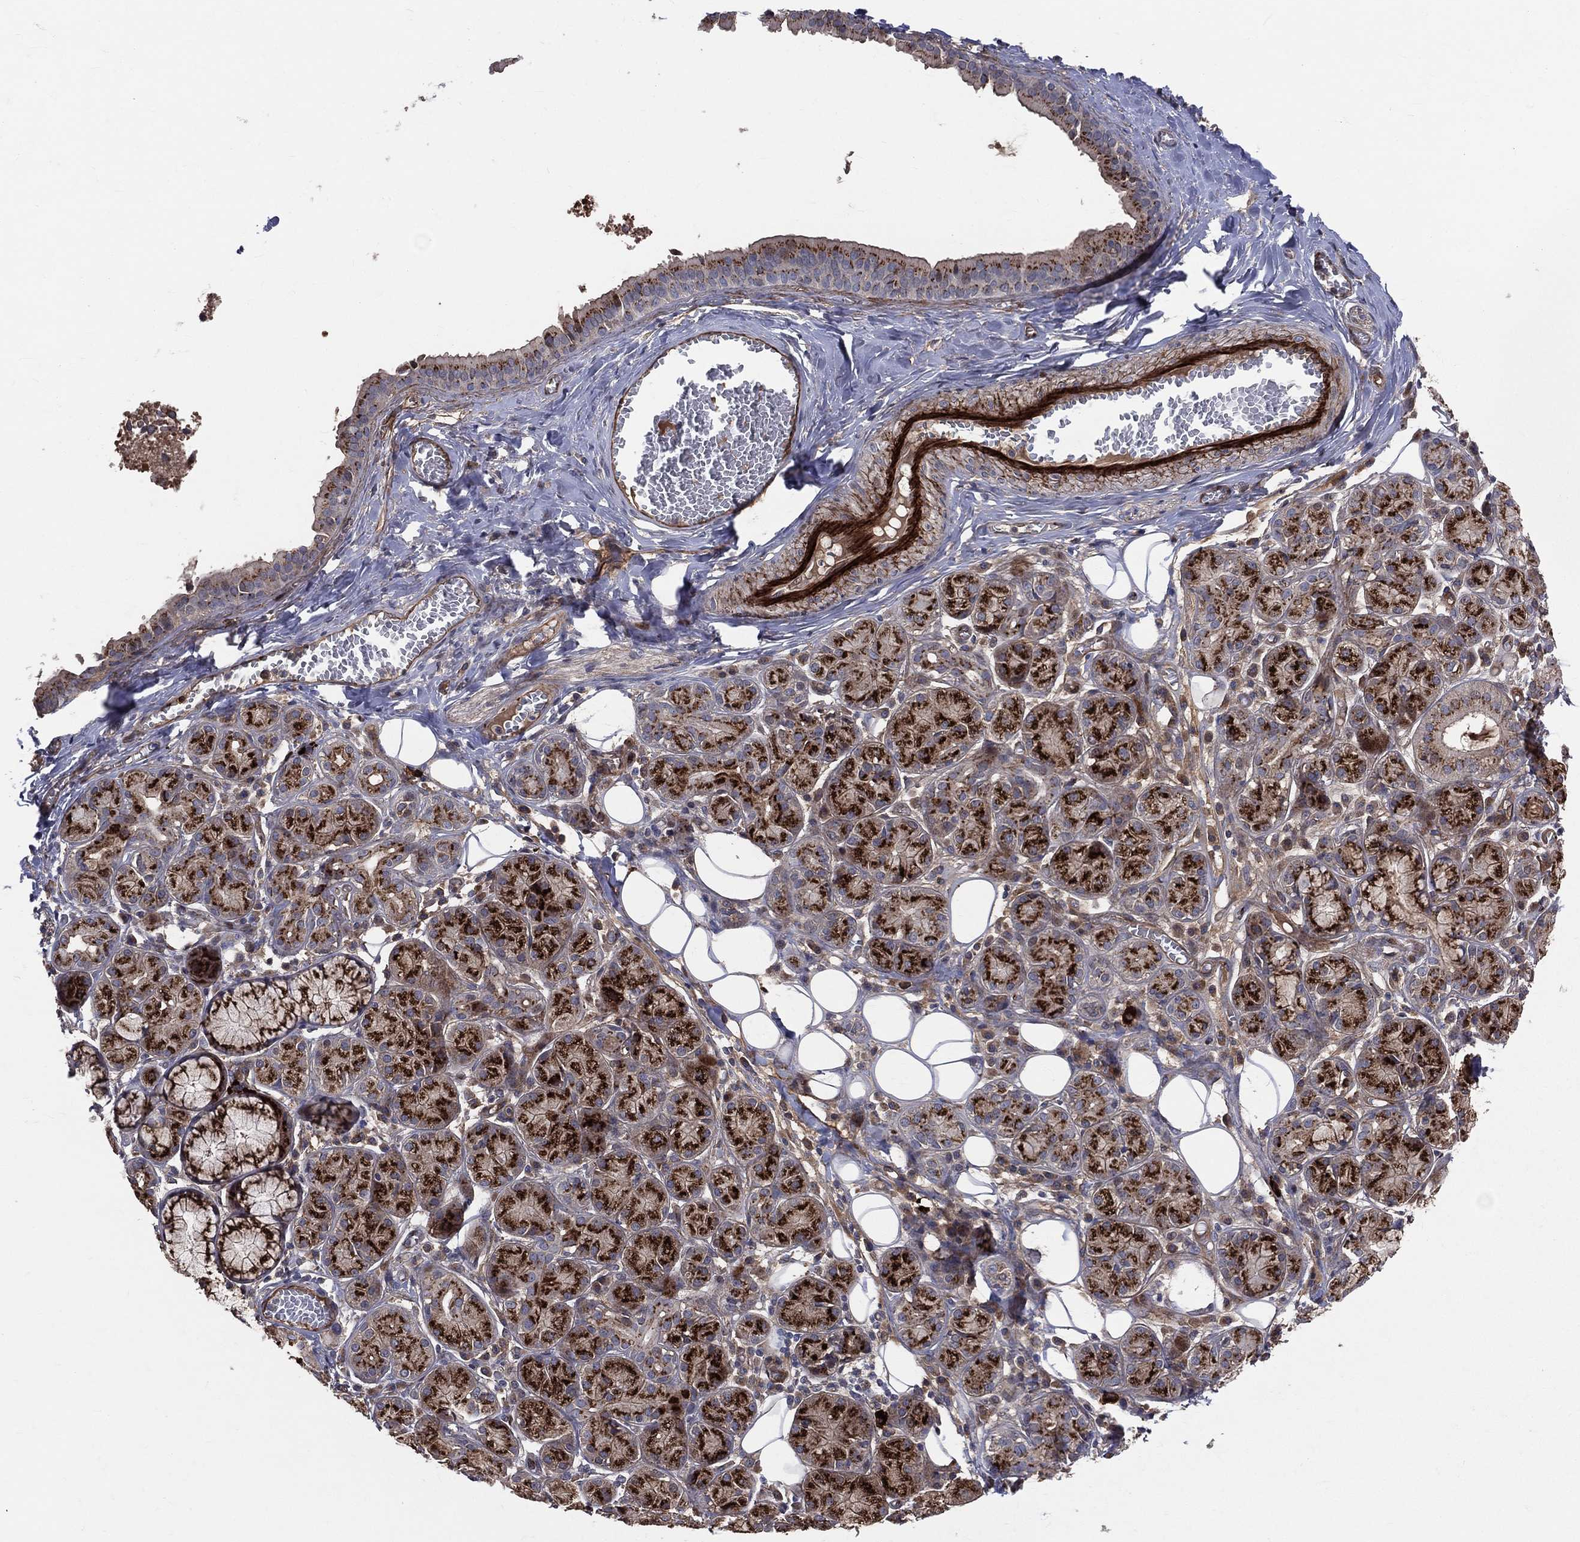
{"staining": {"intensity": "strong", "quantity": ">75%", "location": "cytoplasmic/membranous"}, "tissue": "salivary gland", "cell_type": "Glandular cells", "image_type": "normal", "snomed": [{"axis": "morphology", "description": "Normal tissue, NOS"}, {"axis": "topography", "description": "Salivary gland"}], "caption": "Human salivary gland stained for a protein (brown) demonstrates strong cytoplasmic/membranous positive positivity in approximately >75% of glandular cells.", "gene": "ENTPD1", "patient": {"sex": "male", "age": 71}}